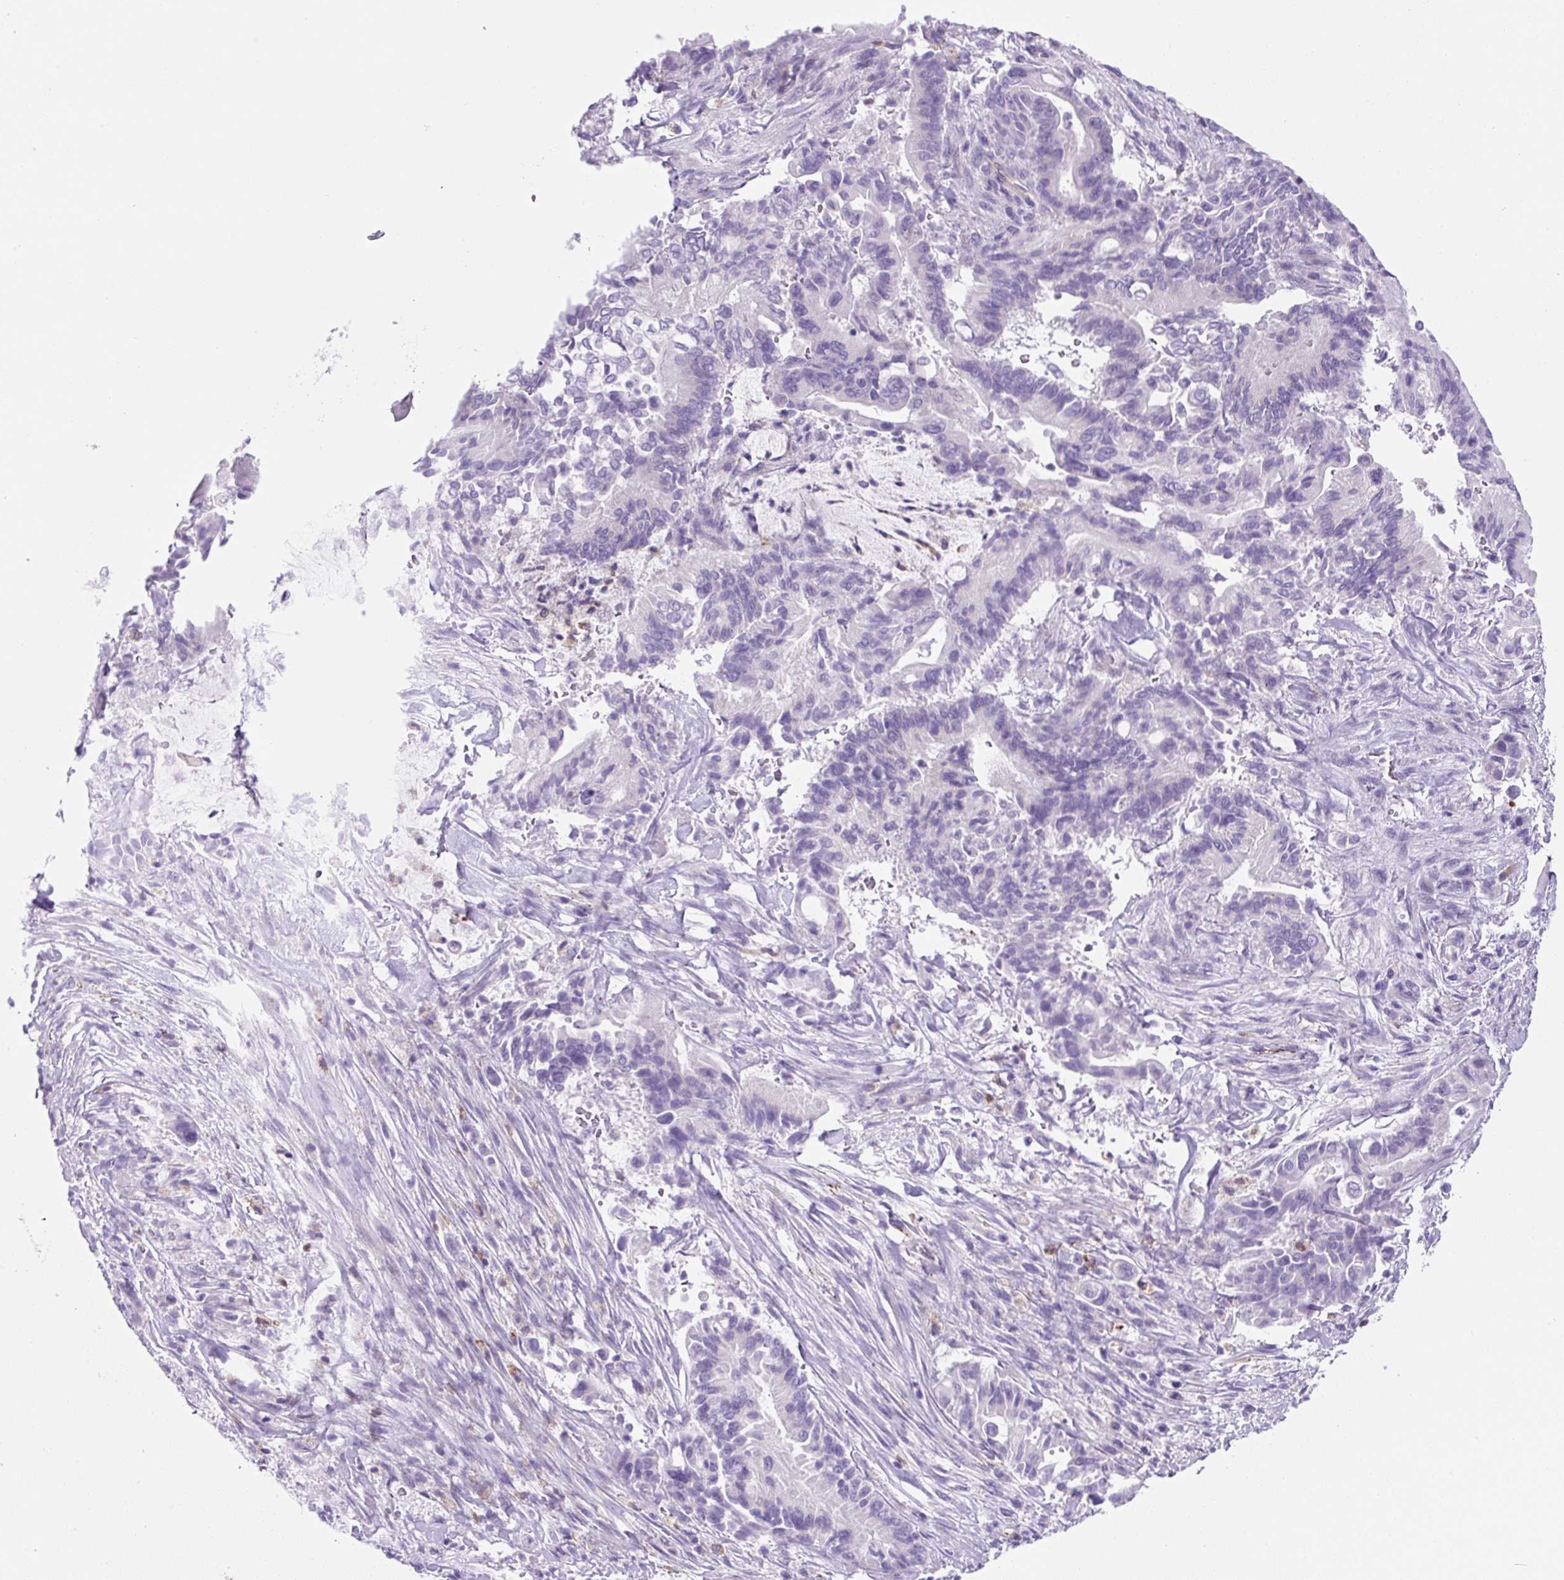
{"staining": {"intensity": "negative", "quantity": "none", "location": "none"}, "tissue": "pancreatic cancer", "cell_type": "Tumor cells", "image_type": "cancer", "snomed": [{"axis": "morphology", "description": "Adenocarcinoma, NOS"}, {"axis": "topography", "description": "Pancreas"}], "caption": "High power microscopy photomicrograph of an immunohistochemistry (IHC) micrograph of pancreatic cancer (adenocarcinoma), revealing no significant expression in tumor cells.", "gene": "ASB4", "patient": {"sex": "male", "age": 68}}